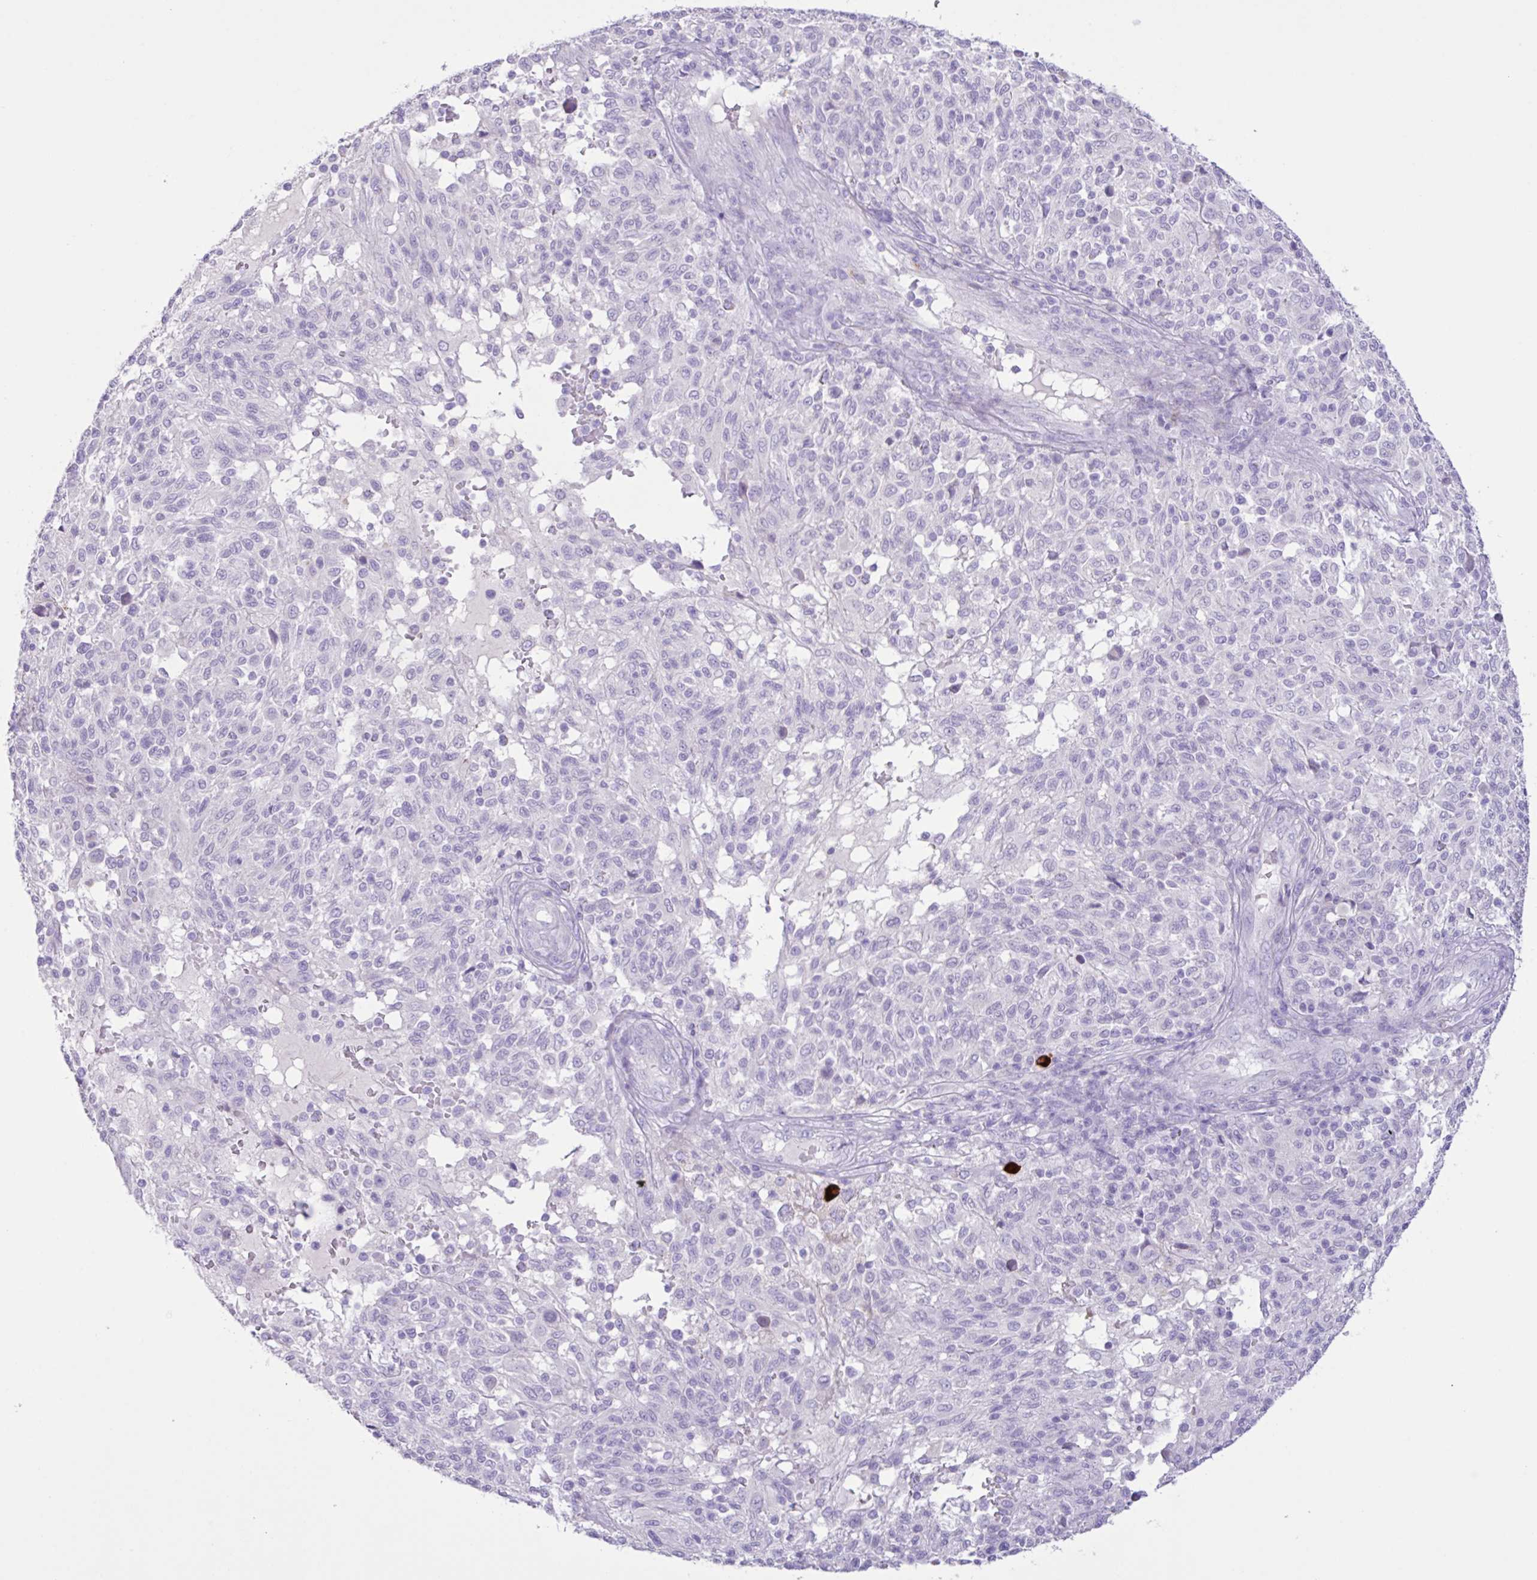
{"staining": {"intensity": "negative", "quantity": "none", "location": "none"}, "tissue": "melanoma", "cell_type": "Tumor cells", "image_type": "cancer", "snomed": [{"axis": "morphology", "description": "Malignant melanoma, NOS"}, {"axis": "topography", "description": "Skin"}], "caption": "Photomicrograph shows no protein expression in tumor cells of malignant melanoma tissue.", "gene": "CST11", "patient": {"sex": "male", "age": 66}}